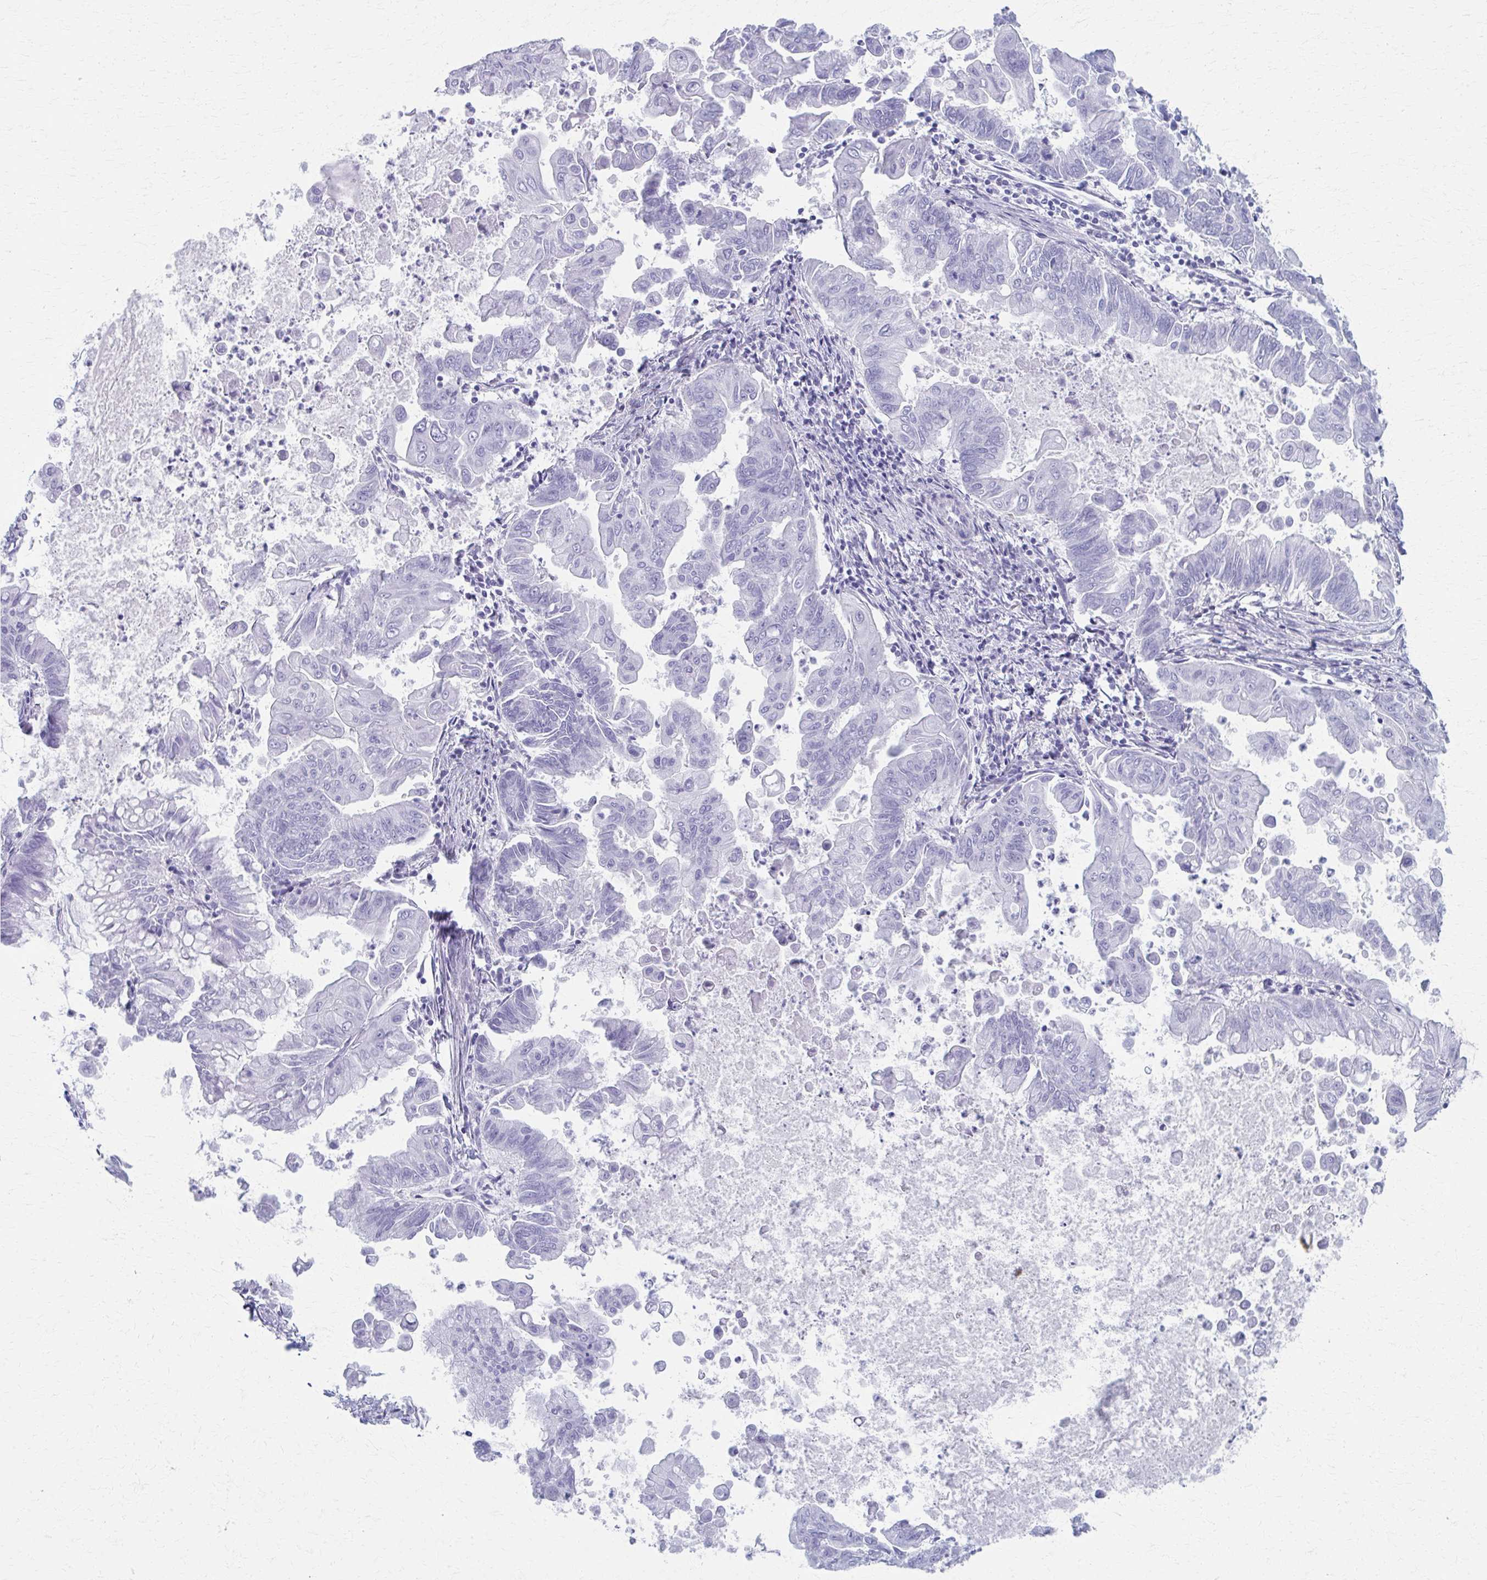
{"staining": {"intensity": "negative", "quantity": "none", "location": "none"}, "tissue": "stomach cancer", "cell_type": "Tumor cells", "image_type": "cancer", "snomed": [{"axis": "morphology", "description": "Adenocarcinoma, NOS"}, {"axis": "topography", "description": "Stomach, upper"}], "caption": "This histopathology image is of stomach cancer stained with immunohistochemistry (IHC) to label a protein in brown with the nuclei are counter-stained blue. There is no expression in tumor cells. The staining was performed using DAB to visualize the protein expression in brown, while the nuclei were stained in blue with hematoxylin (Magnification: 20x).", "gene": "MPLKIP", "patient": {"sex": "male", "age": 80}}